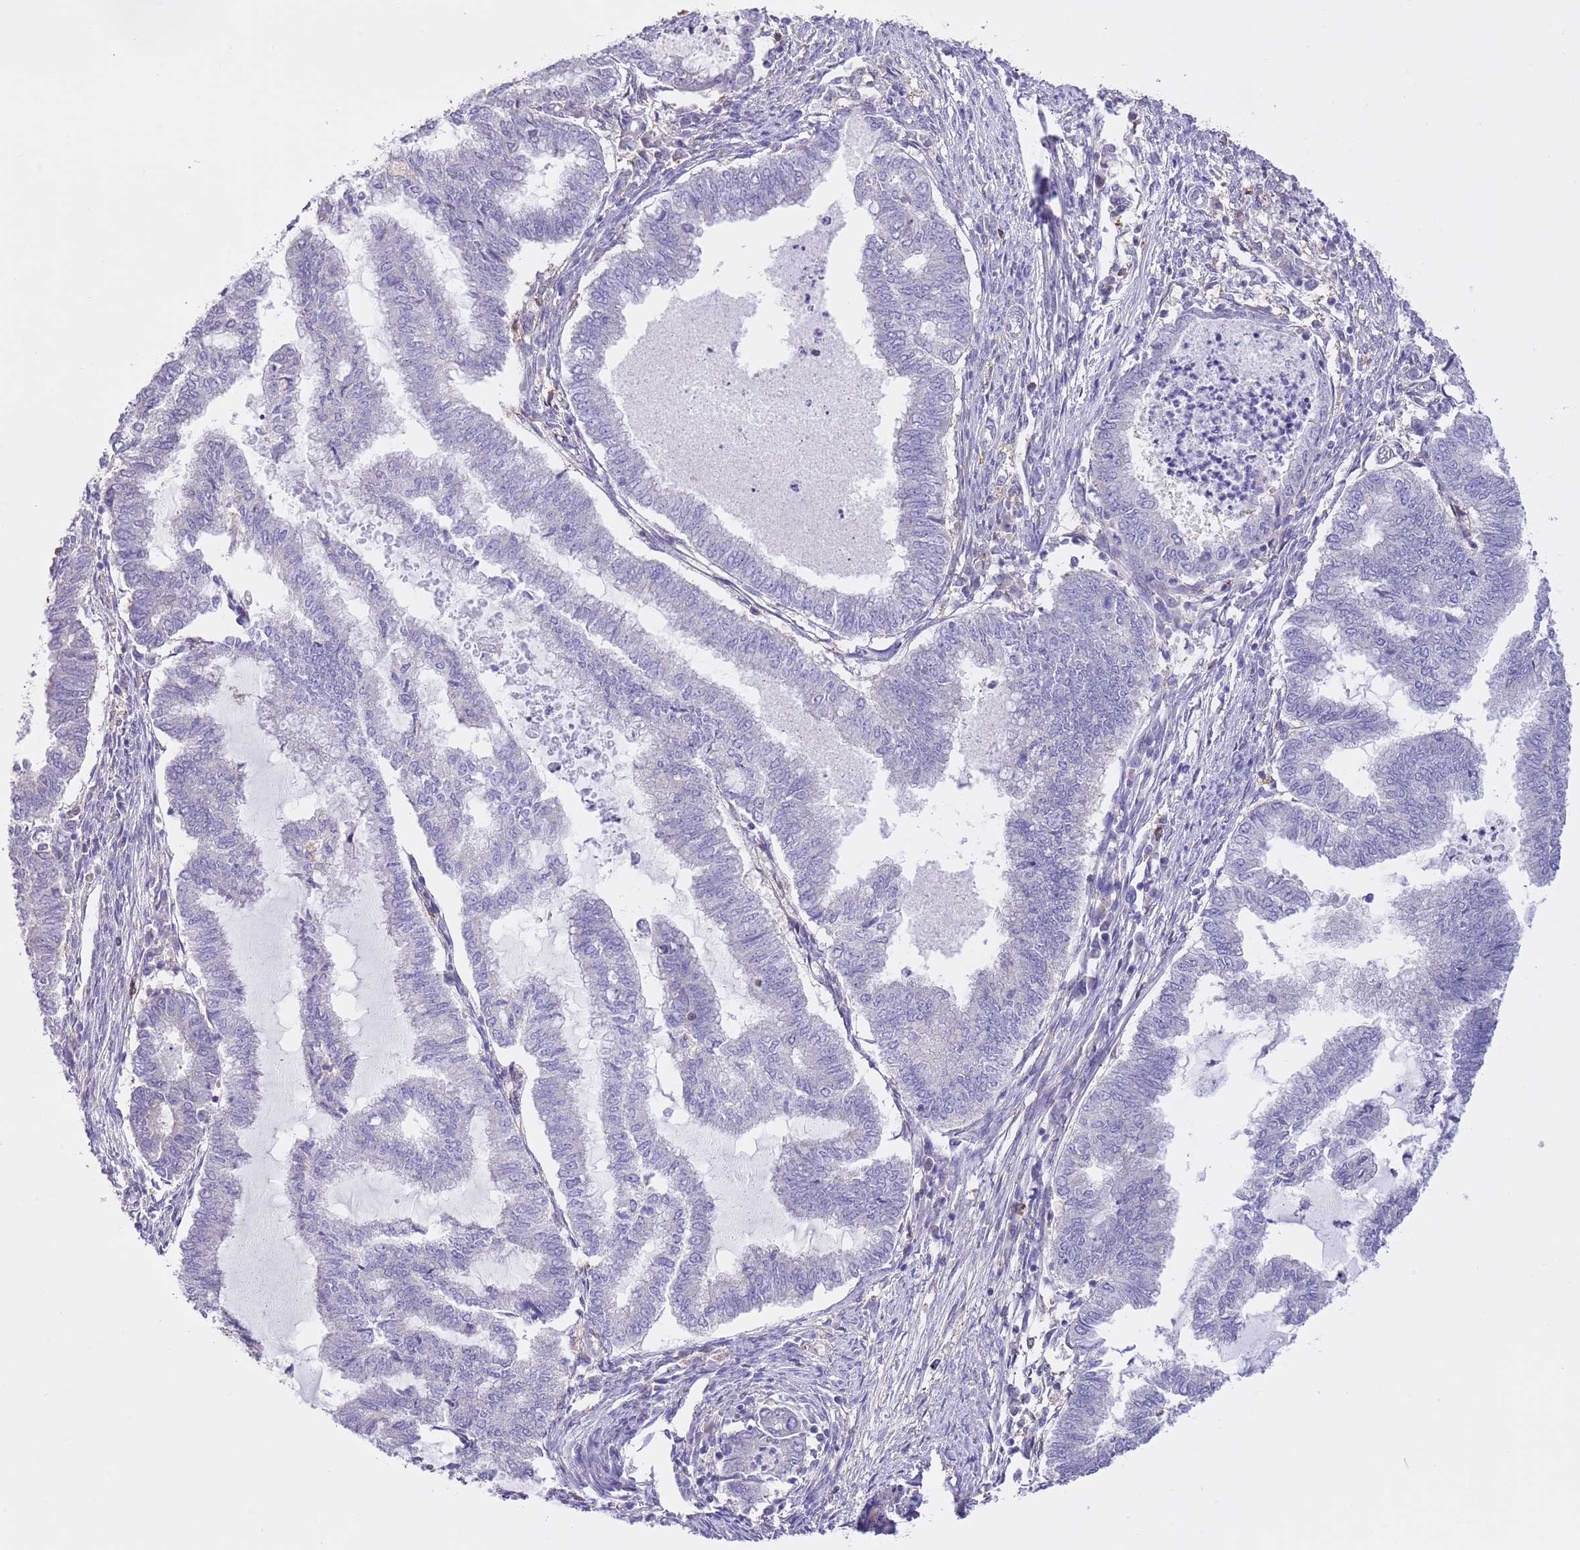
{"staining": {"intensity": "weak", "quantity": "<25%", "location": "cytoplasmic/membranous"}, "tissue": "endometrial cancer", "cell_type": "Tumor cells", "image_type": "cancer", "snomed": [{"axis": "morphology", "description": "Adenocarcinoma, NOS"}, {"axis": "topography", "description": "Endometrium"}], "caption": "Tumor cells are negative for brown protein staining in adenocarcinoma (endometrial).", "gene": "PRR32", "patient": {"sex": "female", "age": 79}}